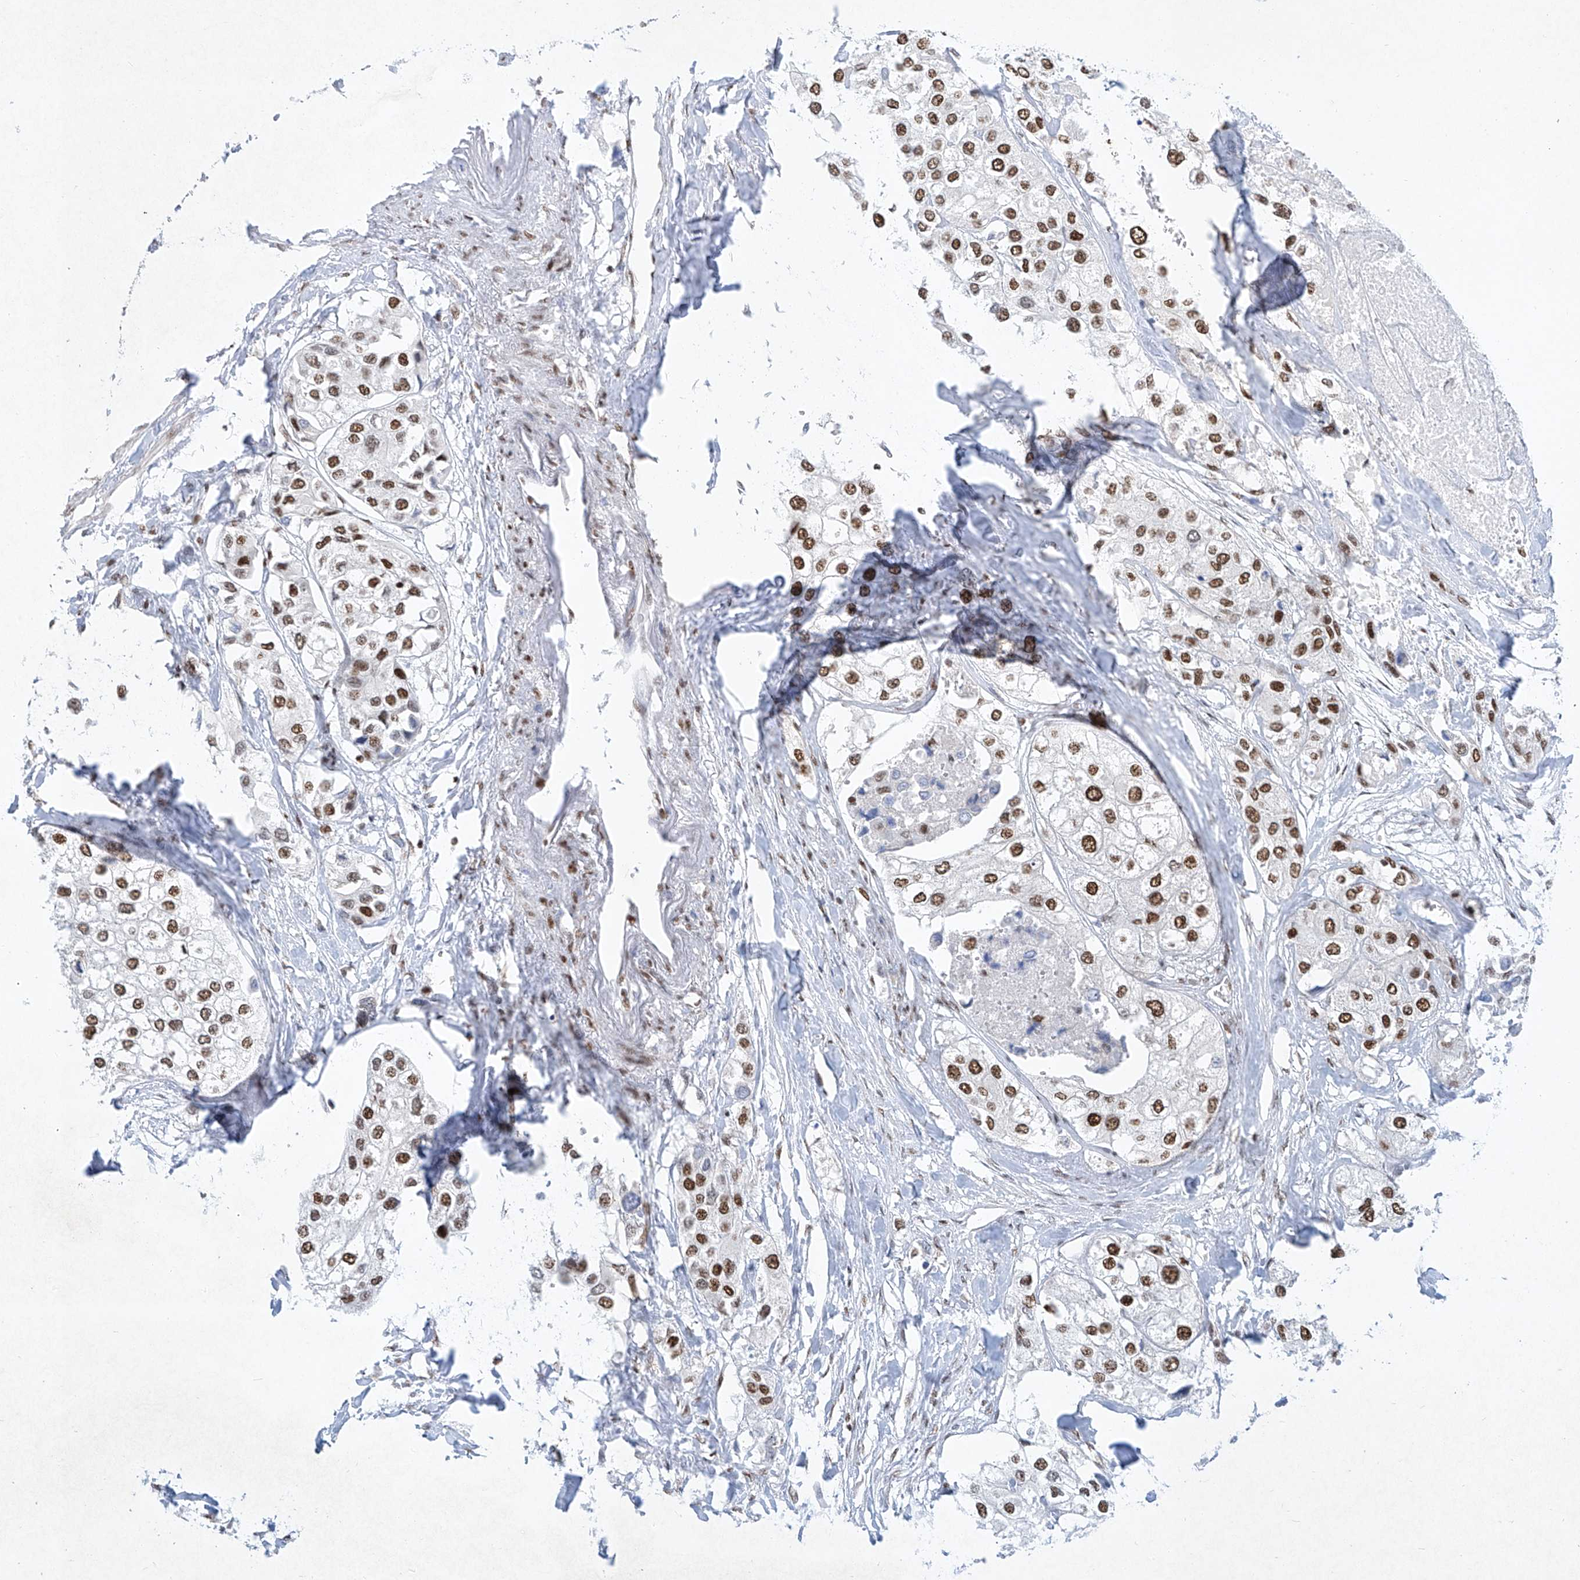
{"staining": {"intensity": "moderate", "quantity": ">75%", "location": "nuclear"}, "tissue": "urothelial cancer", "cell_type": "Tumor cells", "image_type": "cancer", "snomed": [{"axis": "morphology", "description": "Urothelial carcinoma, High grade"}, {"axis": "topography", "description": "Urinary bladder"}], "caption": "Immunohistochemistry (IHC) of high-grade urothelial carcinoma exhibits medium levels of moderate nuclear staining in about >75% of tumor cells.", "gene": "TAF4", "patient": {"sex": "male", "age": 64}}